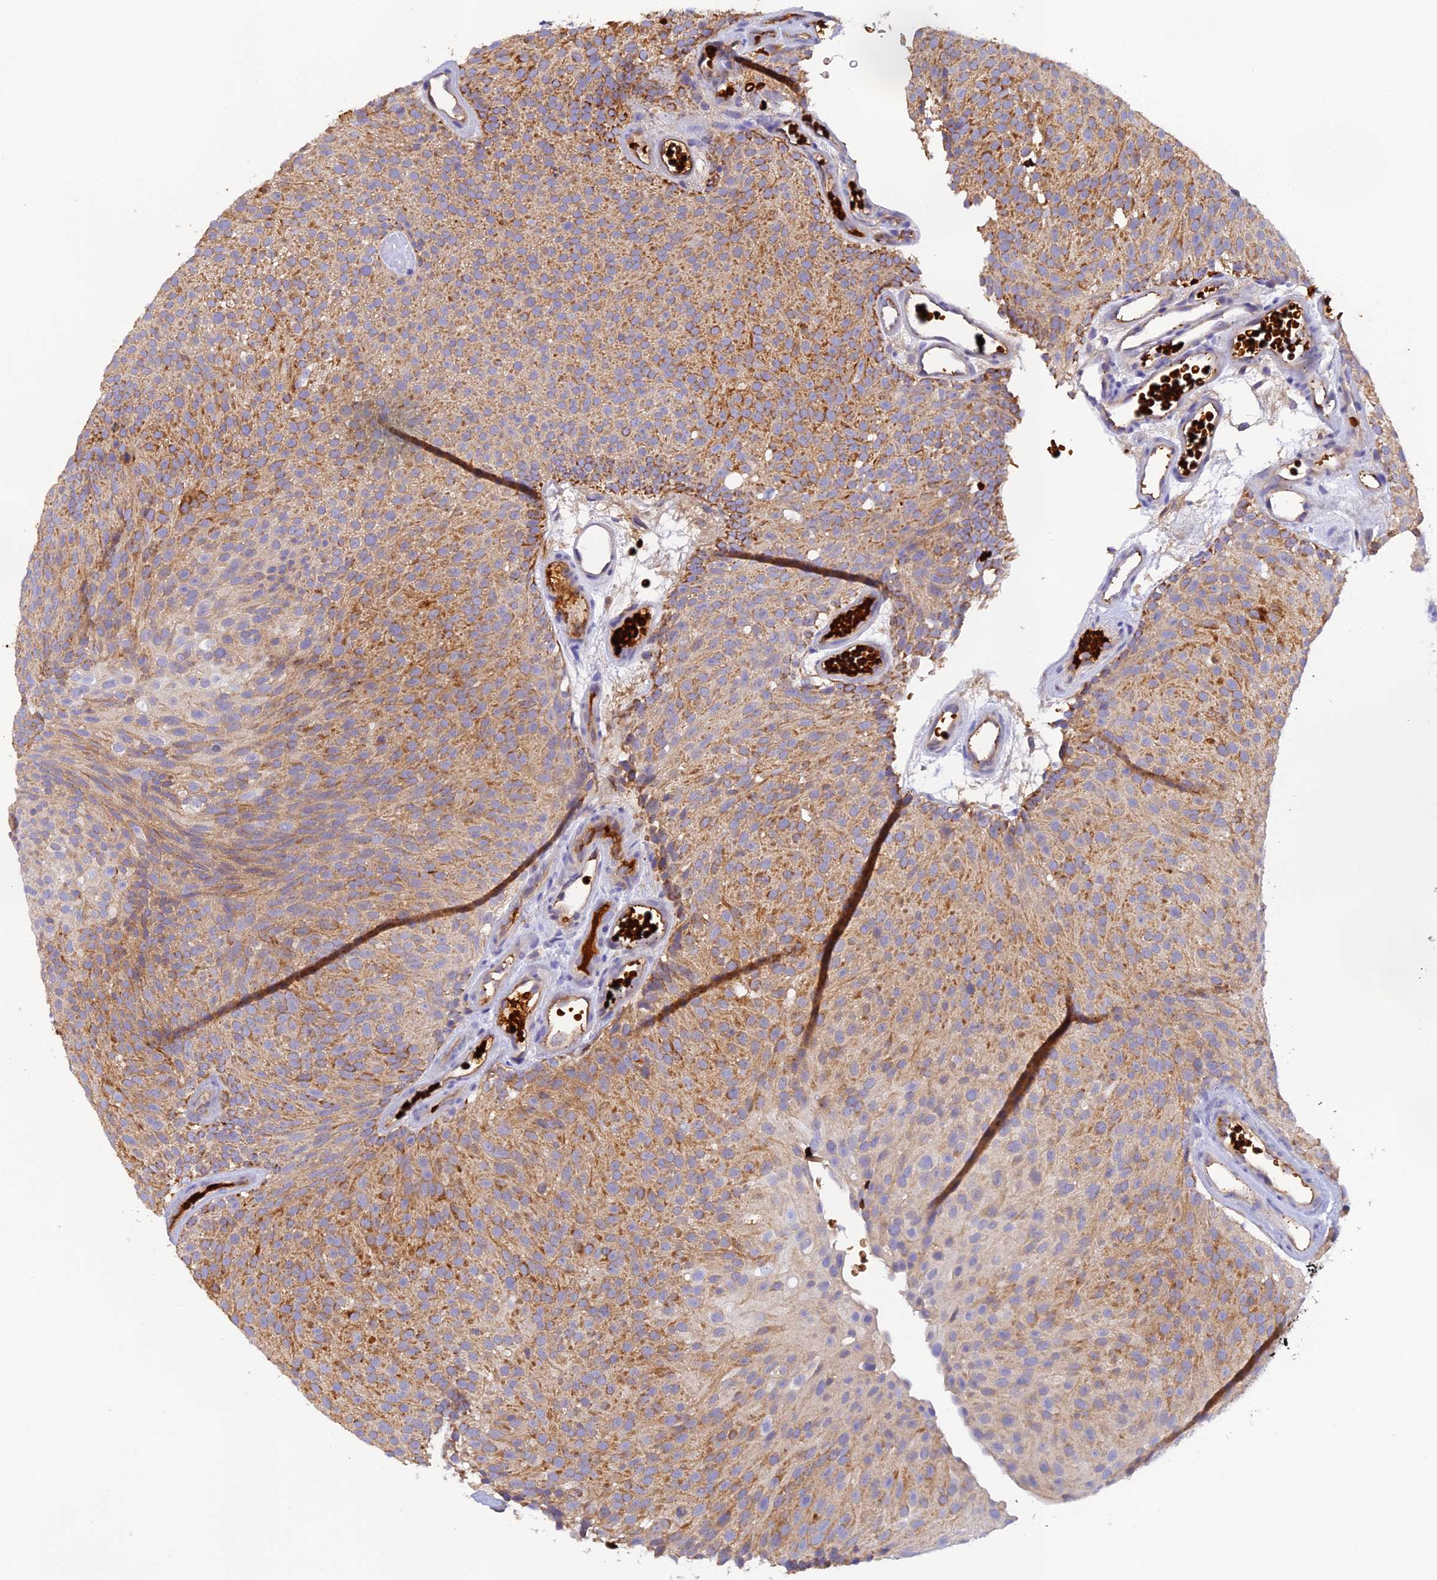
{"staining": {"intensity": "moderate", "quantity": ">75%", "location": "cytoplasmic/membranous"}, "tissue": "urothelial cancer", "cell_type": "Tumor cells", "image_type": "cancer", "snomed": [{"axis": "morphology", "description": "Urothelial carcinoma, Low grade"}, {"axis": "topography", "description": "Urinary bladder"}], "caption": "Immunohistochemistry histopathology image of neoplastic tissue: urothelial cancer stained using immunohistochemistry (IHC) shows medium levels of moderate protein expression localized specifically in the cytoplasmic/membranous of tumor cells, appearing as a cytoplasmic/membranous brown color.", "gene": "HDHD2", "patient": {"sex": "male", "age": 78}}